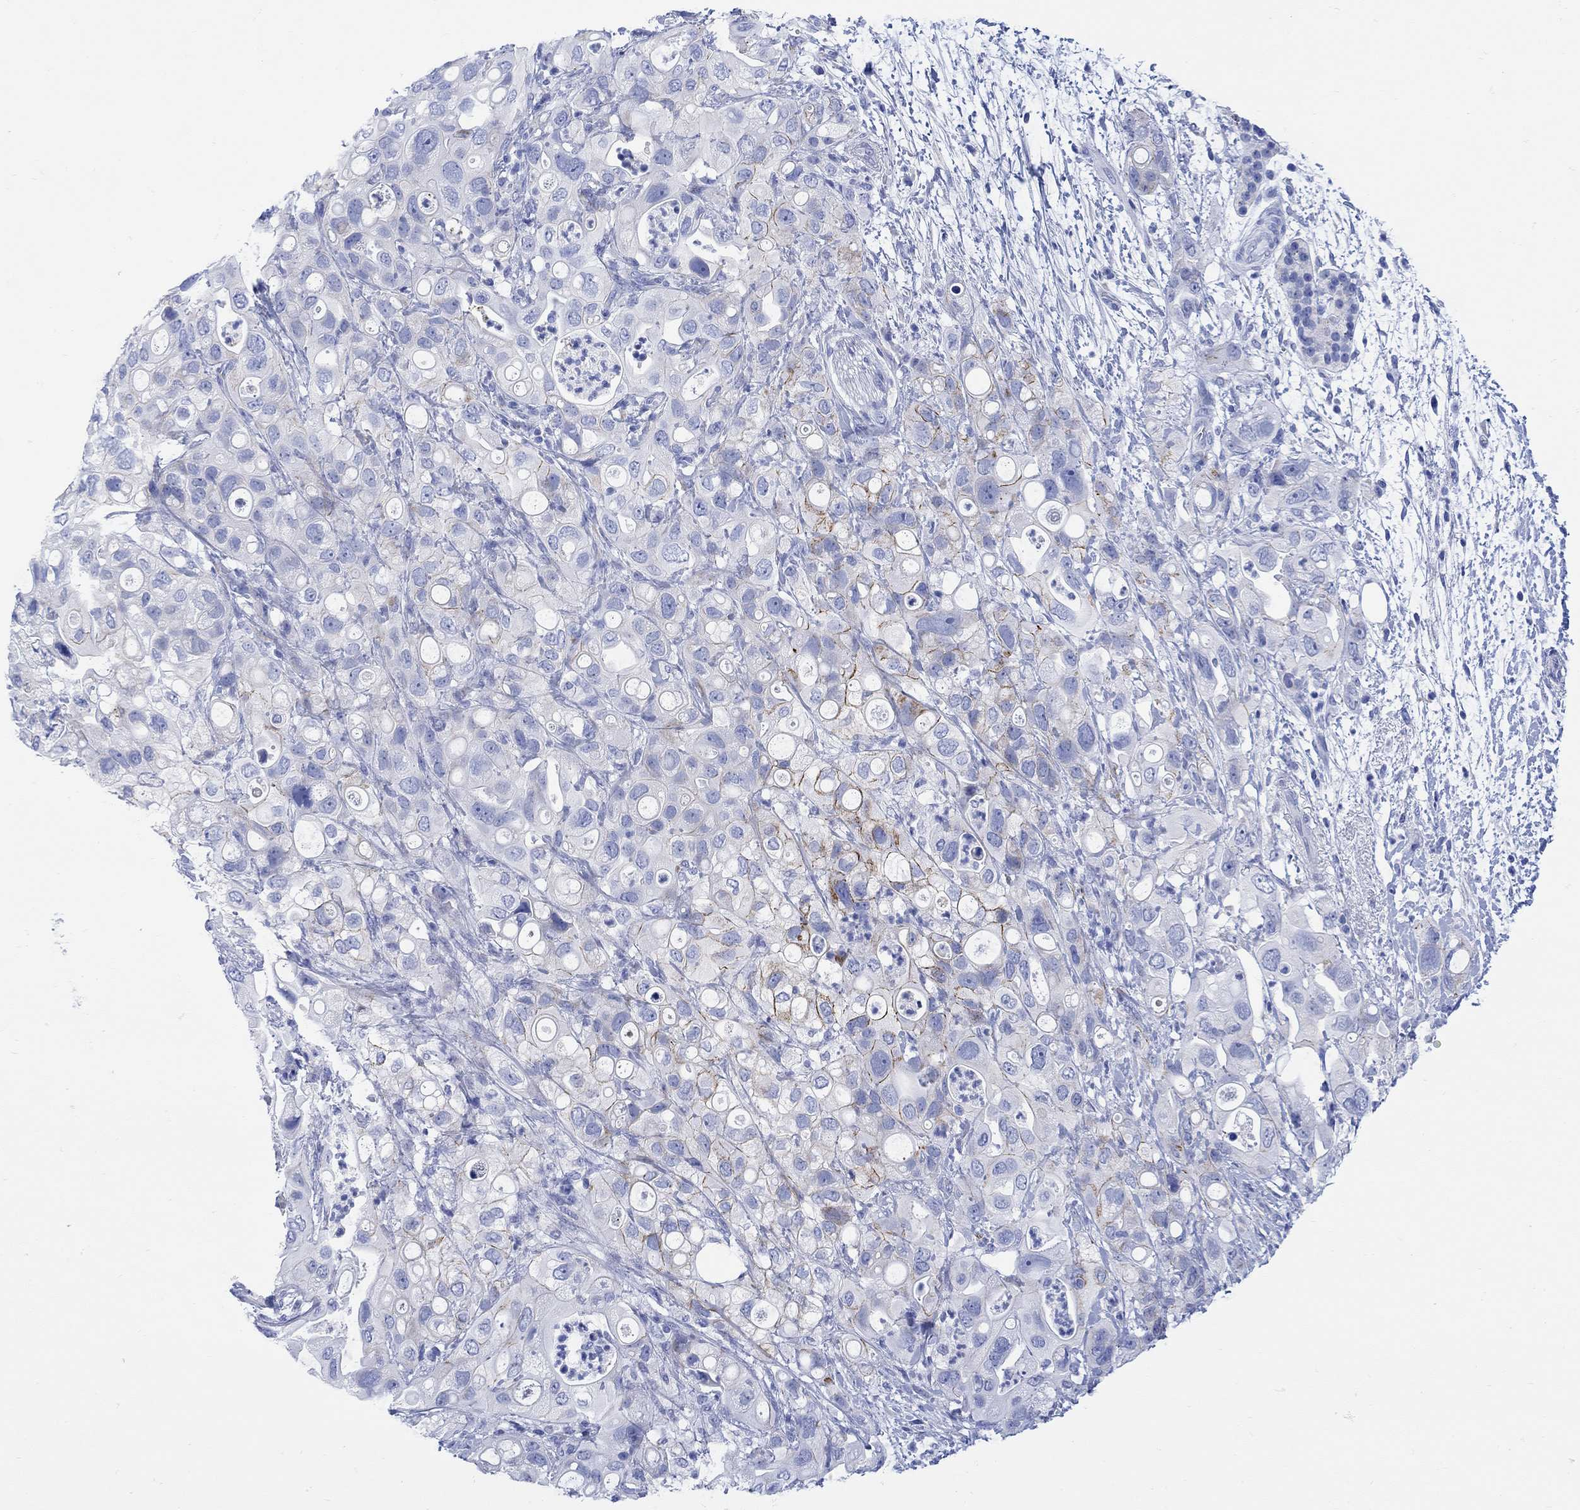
{"staining": {"intensity": "moderate", "quantity": "<25%", "location": "cytoplasmic/membranous"}, "tissue": "pancreatic cancer", "cell_type": "Tumor cells", "image_type": "cancer", "snomed": [{"axis": "morphology", "description": "Adenocarcinoma, NOS"}, {"axis": "topography", "description": "Pancreas"}], "caption": "Immunohistochemical staining of pancreatic adenocarcinoma demonstrates low levels of moderate cytoplasmic/membranous protein staining in approximately <25% of tumor cells.", "gene": "MYL1", "patient": {"sex": "female", "age": 72}}